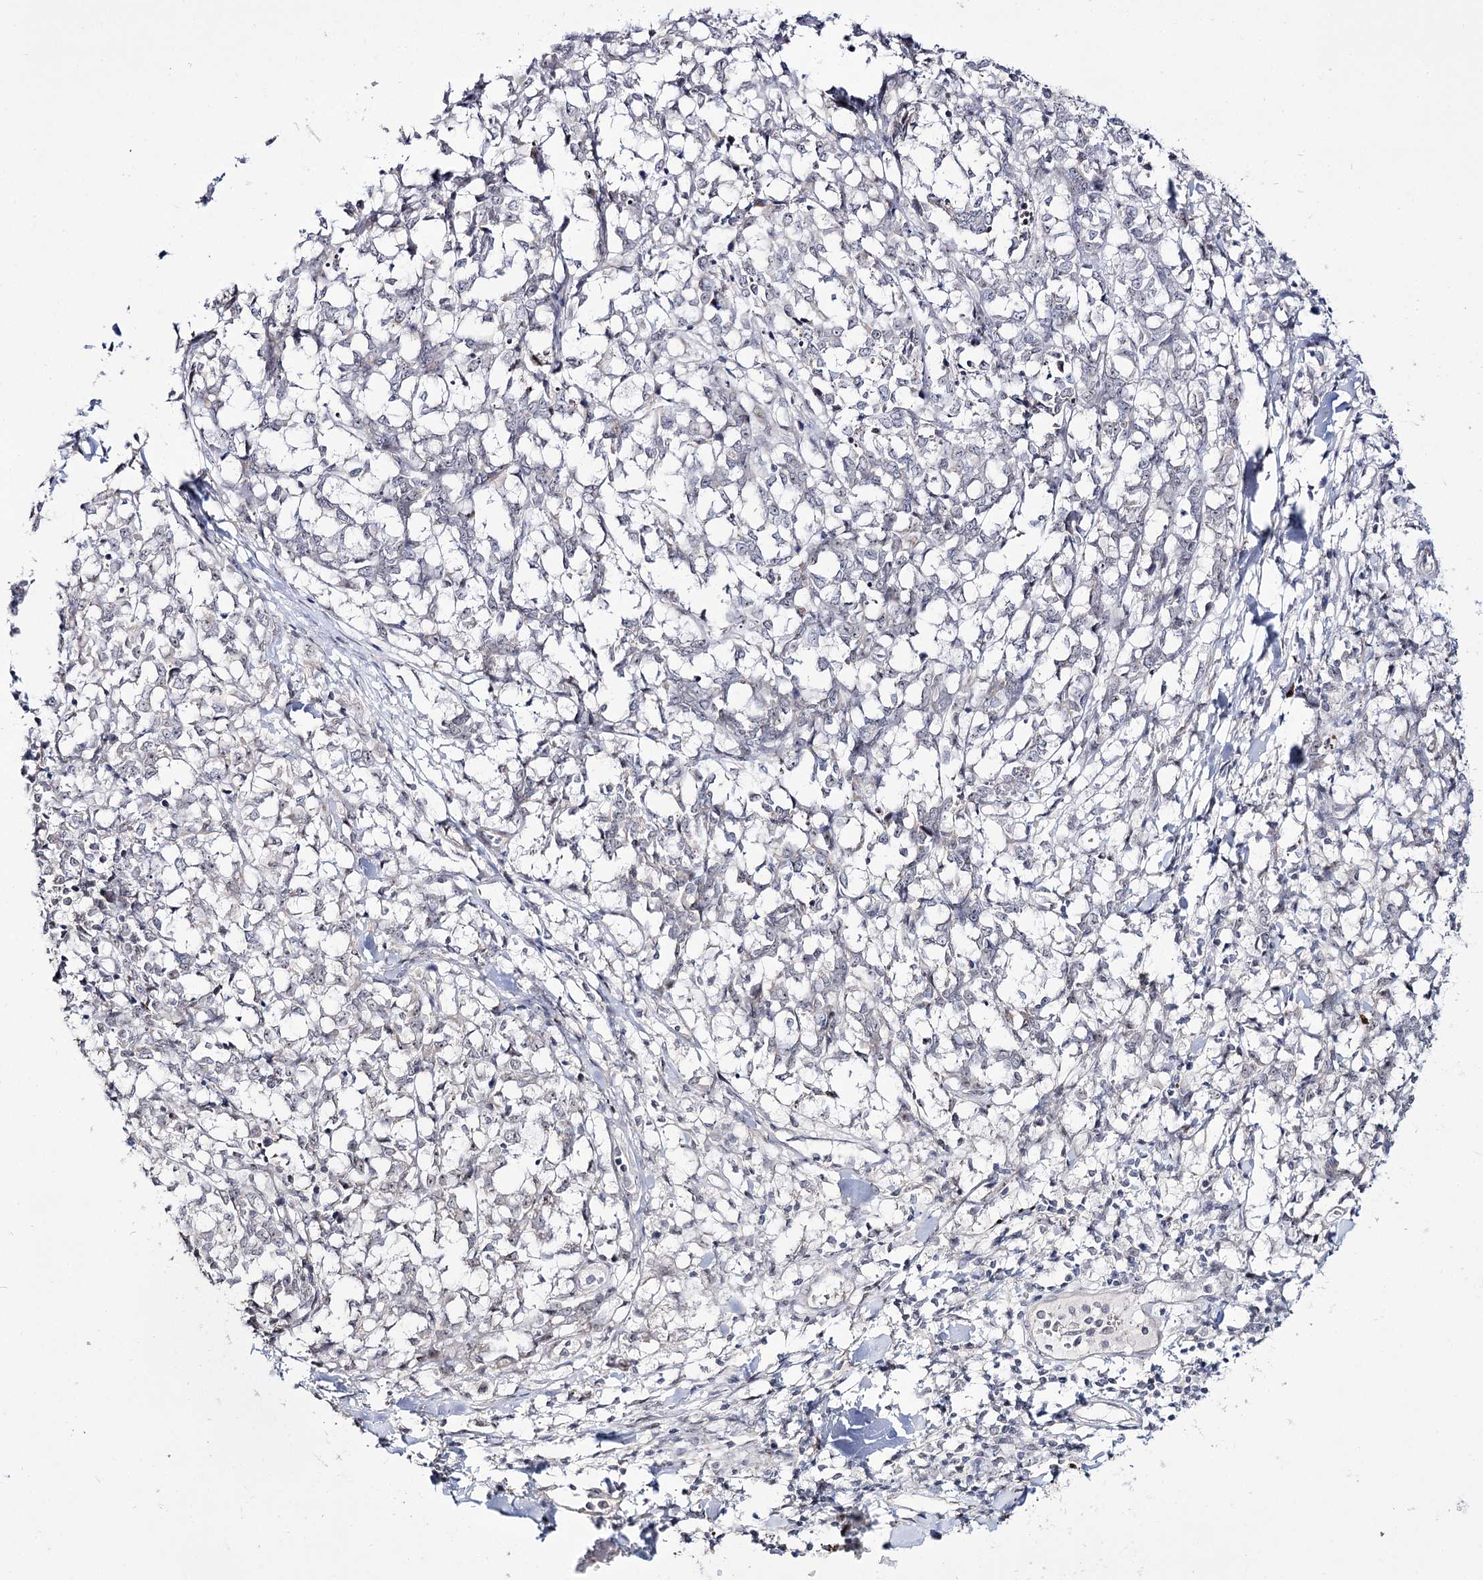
{"staining": {"intensity": "negative", "quantity": "none", "location": "none"}, "tissue": "melanoma", "cell_type": "Tumor cells", "image_type": "cancer", "snomed": [{"axis": "morphology", "description": "Malignant melanoma, NOS"}, {"axis": "topography", "description": "Skin"}], "caption": "This is a micrograph of immunohistochemistry staining of malignant melanoma, which shows no staining in tumor cells.", "gene": "RRP9", "patient": {"sex": "female", "age": 72}}